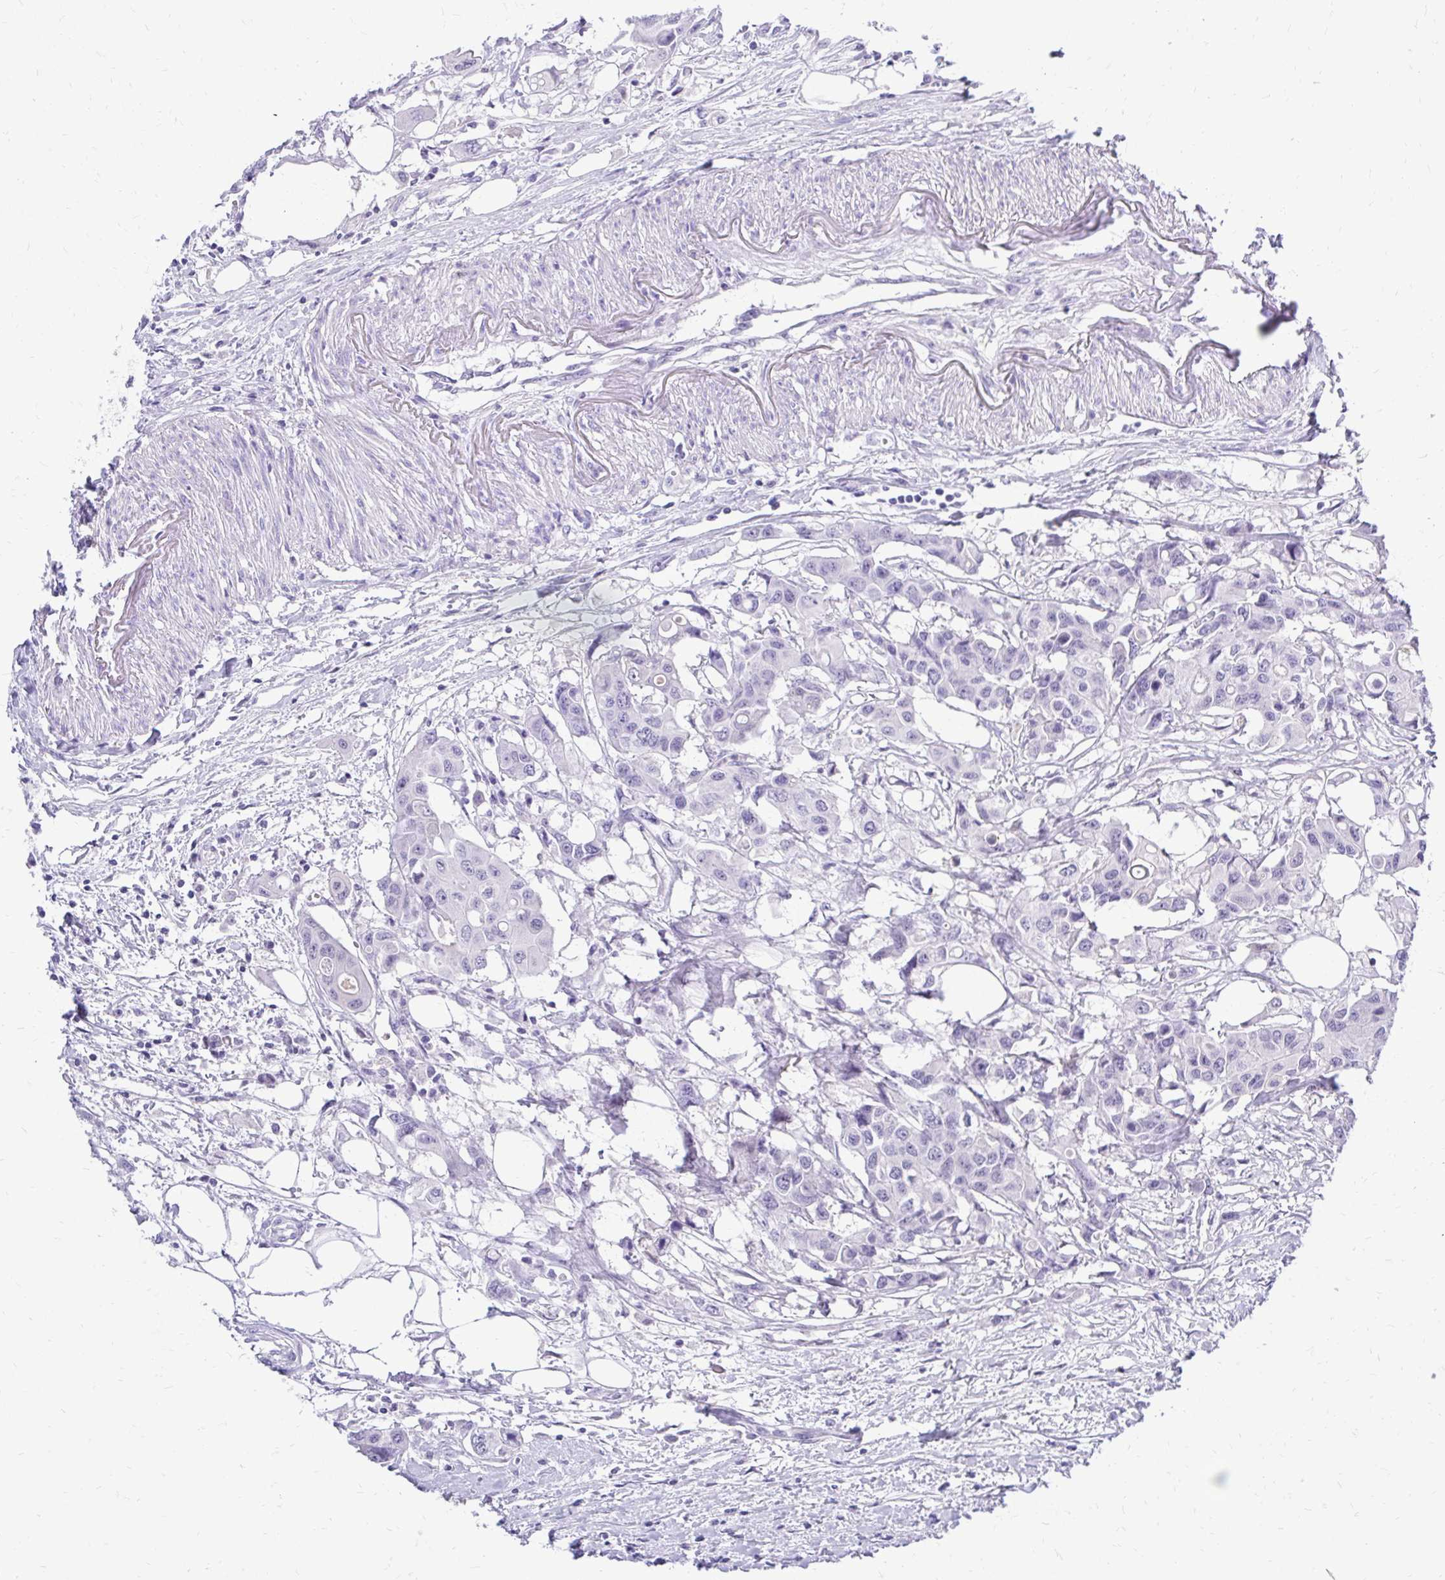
{"staining": {"intensity": "negative", "quantity": "none", "location": "none"}, "tissue": "colorectal cancer", "cell_type": "Tumor cells", "image_type": "cancer", "snomed": [{"axis": "morphology", "description": "Adenocarcinoma, NOS"}, {"axis": "topography", "description": "Colon"}], "caption": "Histopathology image shows no significant protein expression in tumor cells of colorectal cancer.", "gene": "ZSWIM9", "patient": {"sex": "male", "age": 77}}